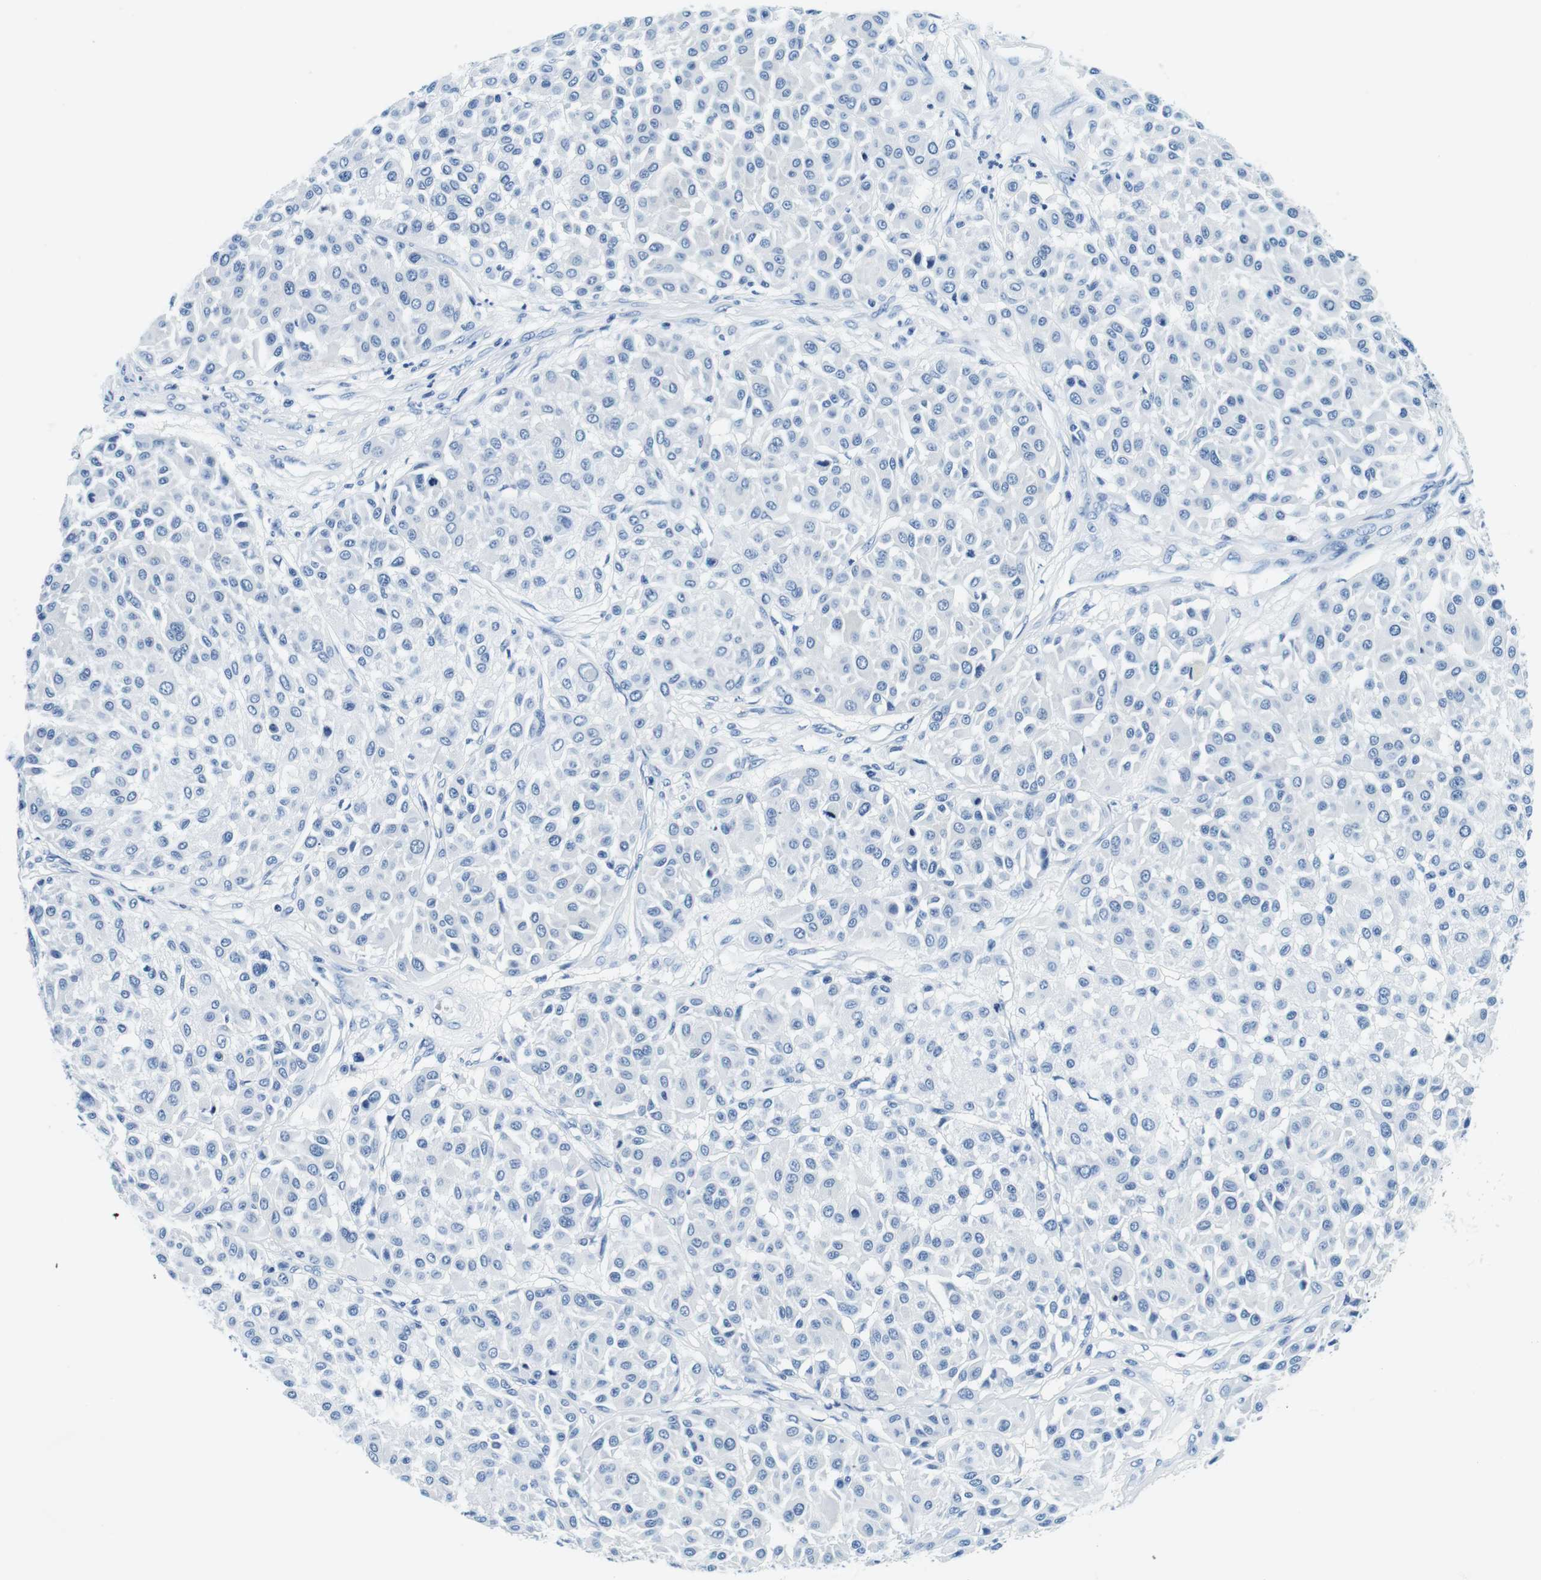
{"staining": {"intensity": "negative", "quantity": "none", "location": "none"}, "tissue": "melanoma", "cell_type": "Tumor cells", "image_type": "cancer", "snomed": [{"axis": "morphology", "description": "Malignant melanoma, Metastatic site"}, {"axis": "topography", "description": "Soft tissue"}], "caption": "High power microscopy histopathology image of an immunohistochemistry histopathology image of melanoma, revealing no significant expression in tumor cells.", "gene": "ELANE", "patient": {"sex": "male", "age": 41}}